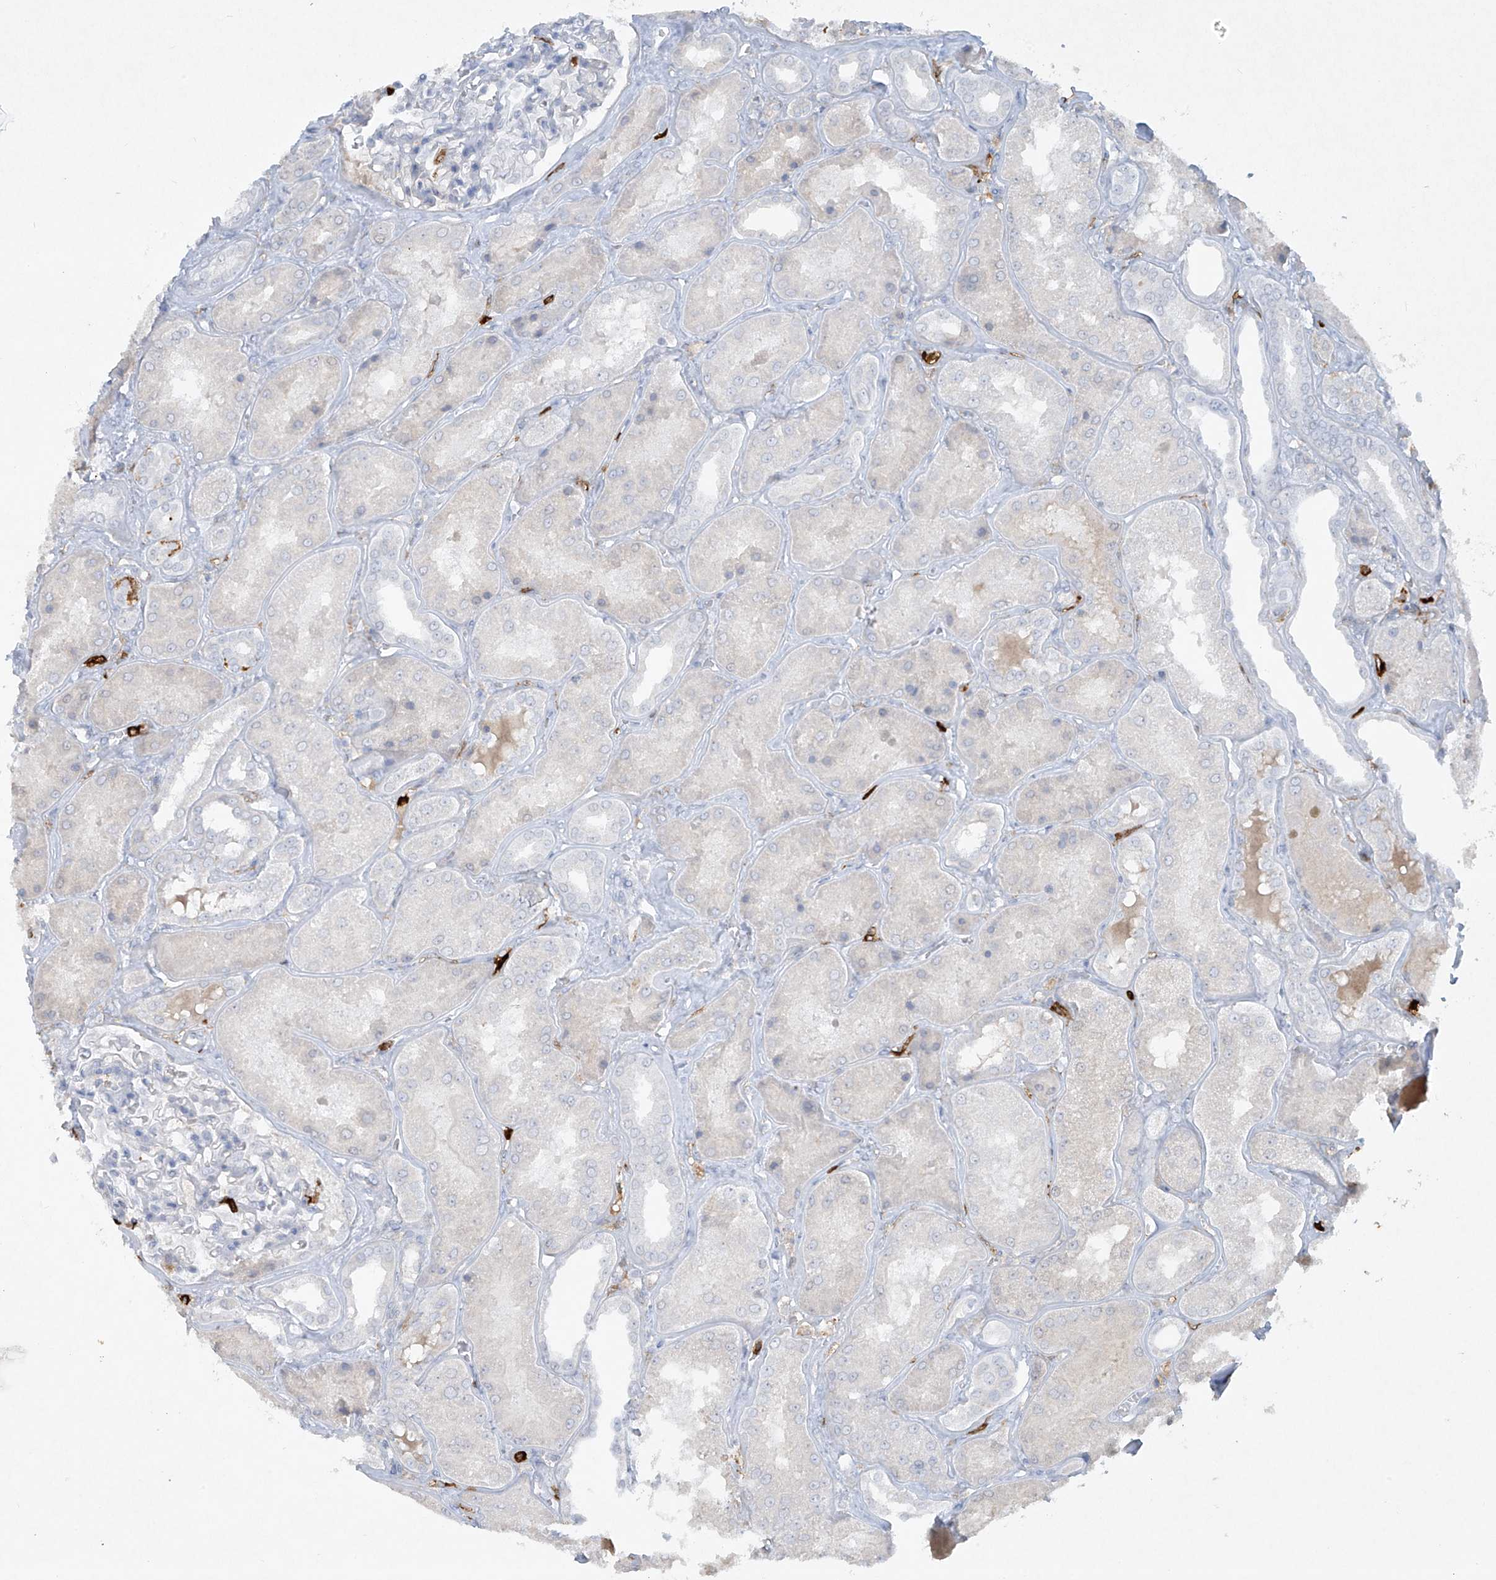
{"staining": {"intensity": "negative", "quantity": "none", "location": "none"}, "tissue": "kidney", "cell_type": "Cells in glomeruli", "image_type": "normal", "snomed": [{"axis": "morphology", "description": "Normal tissue, NOS"}, {"axis": "topography", "description": "Kidney"}], "caption": "Kidney stained for a protein using immunohistochemistry shows no staining cells in glomeruli.", "gene": "FCGR3A", "patient": {"sex": "female", "age": 56}}